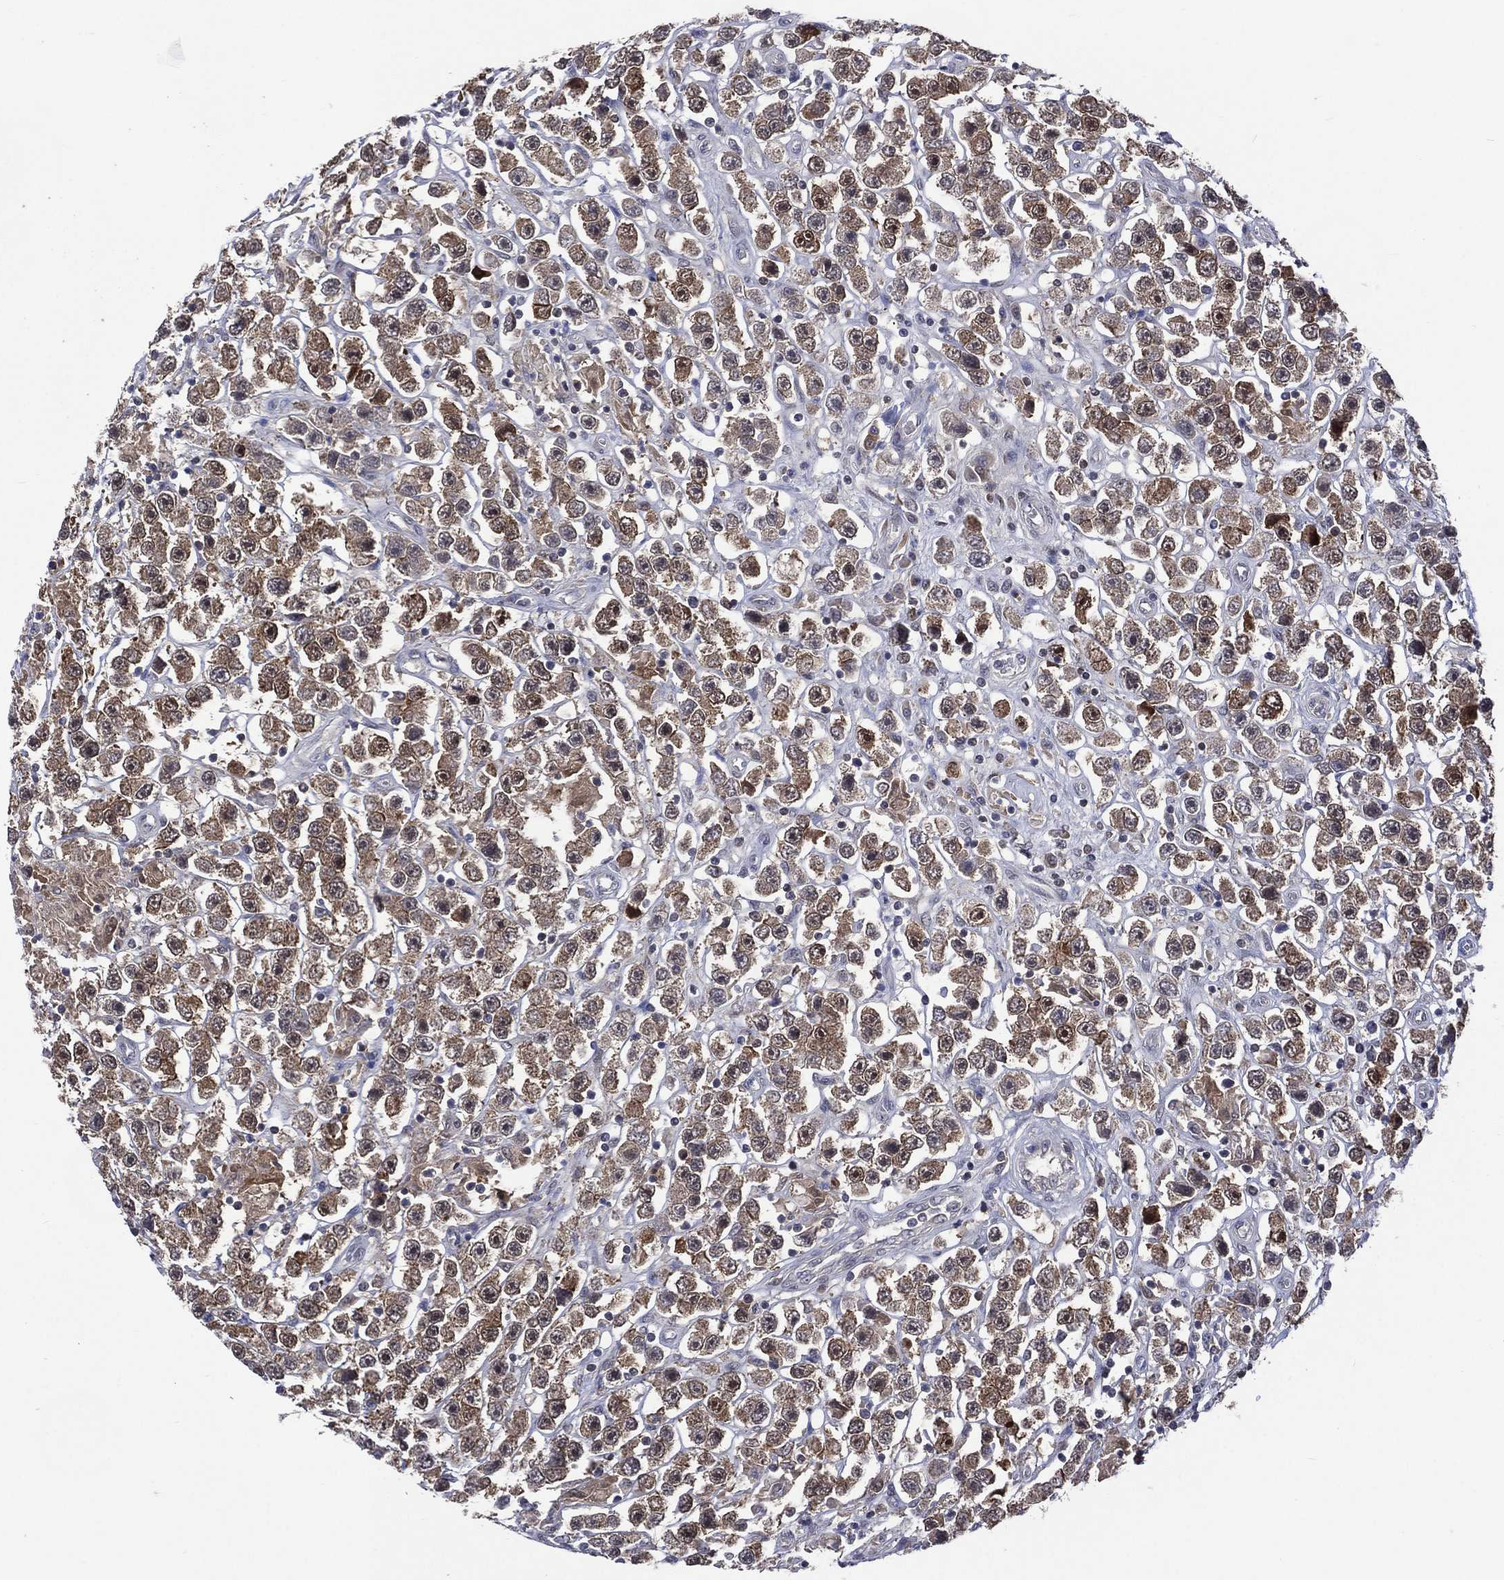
{"staining": {"intensity": "moderate", "quantity": ">75%", "location": "cytoplasmic/membranous,nuclear"}, "tissue": "testis cancer", "cell_type": "Tumor cells", "image_type": "cancer", "snomed": [{"axis": "morphology", "description": "Seminoma, NOS"}, {"axis": "topography", "description": "Testis"}], "caption": "High-magnification brightfield microscopy of testis cancer stained with DAB (3,3'-diaminobenzidine) (brown) and counterstained with hematoxylin (blue). tumor cells exhibit moderate cytoplasmic/membranous and nuclear positivity is present in about>75% of cells. Nuclei are stained in blue.", "gene": "MTAP", "patient": {"sex": "male", "age": 45}}